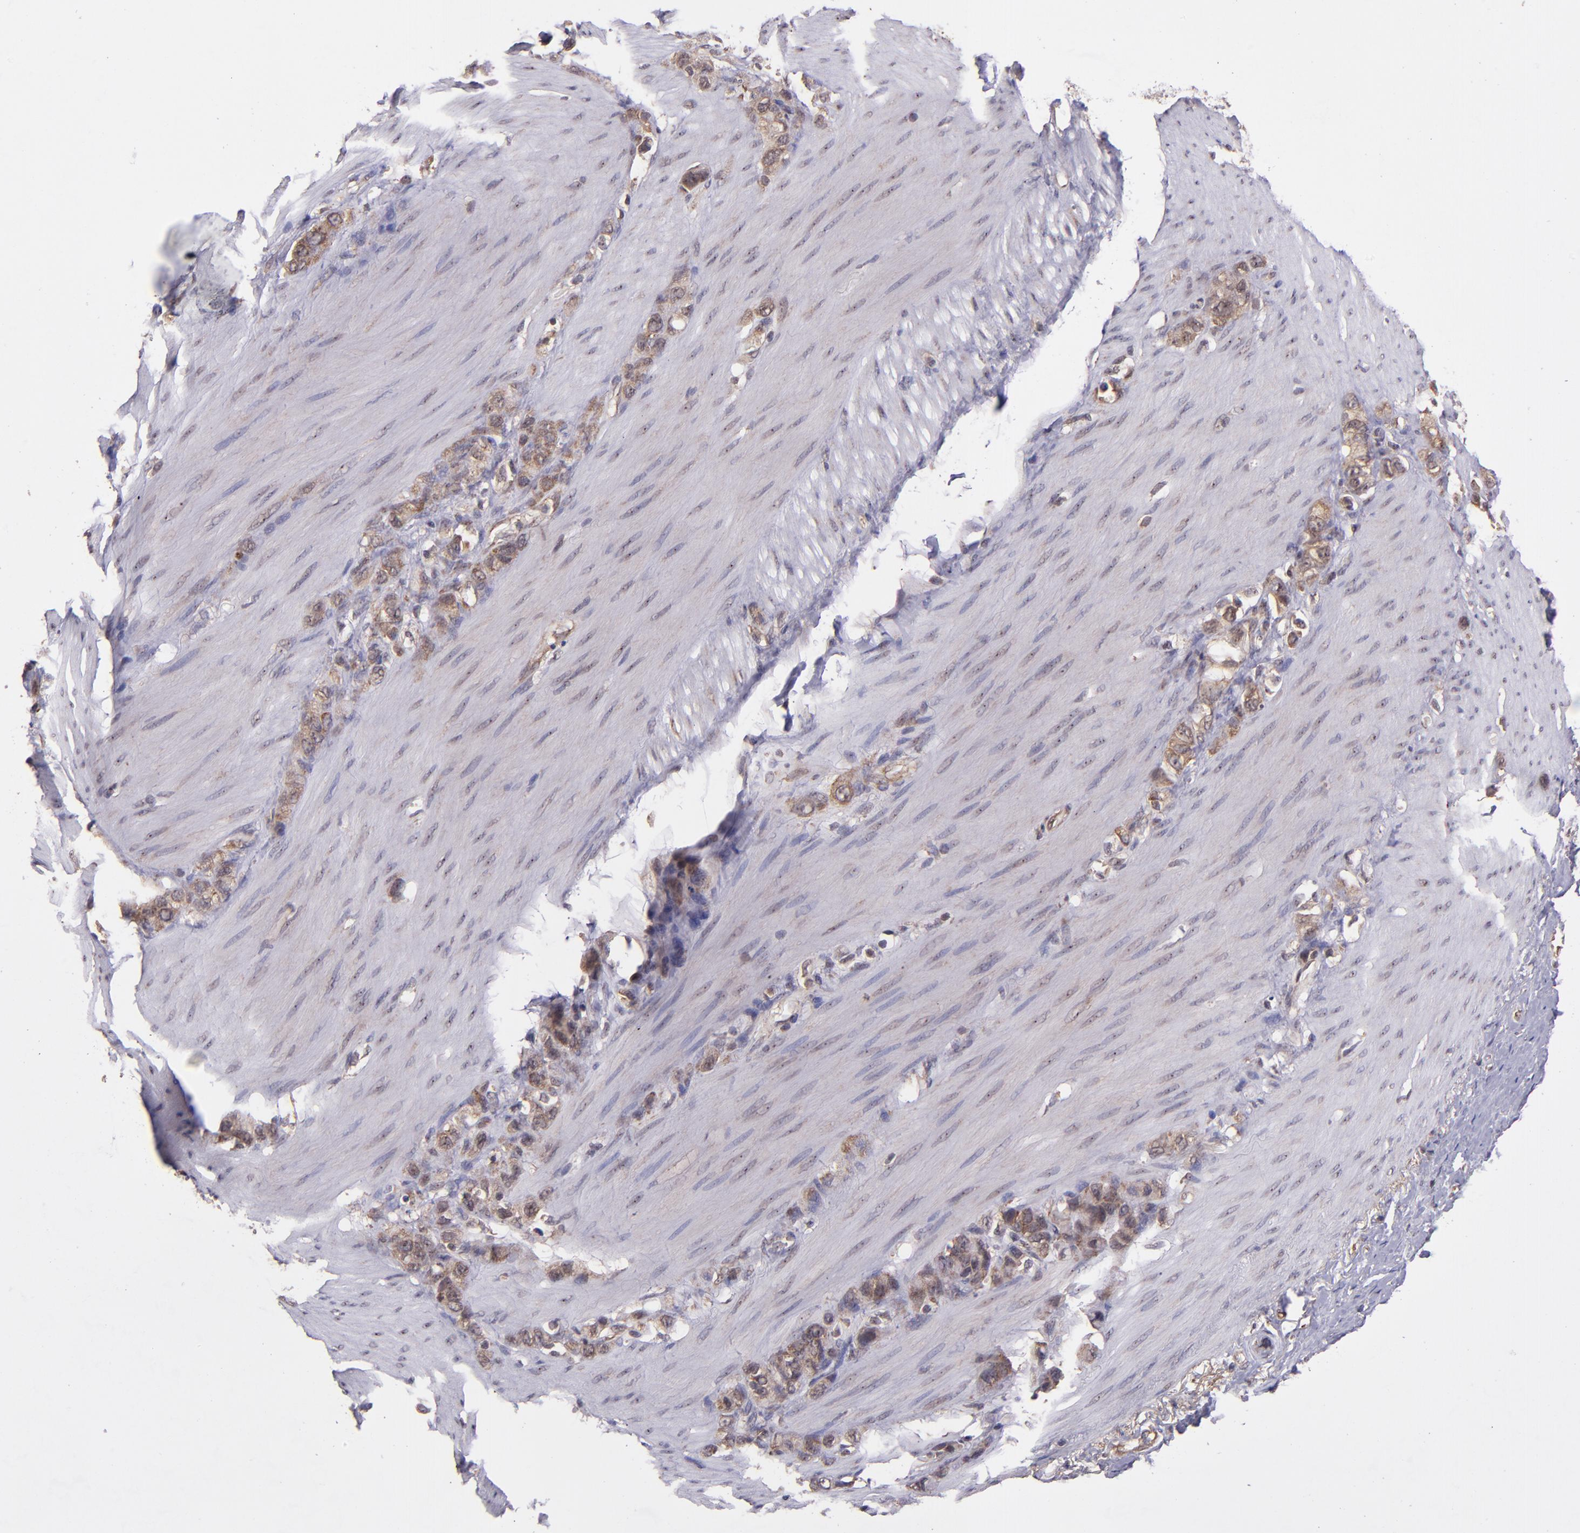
{"staining": {"intensity": "moderate", "quantity": ">75%", "location": "cytoplasmic/membranous"}, "tissue": "stomach cancer", "cell_type": "Tumor cells", "image_type": "cancer", "snomed": [{"axis": "morphology", "description": "Normal tissue, NOS"}, {"axis": "morphology", "description": "Adenocarcinoma, NOS"}, {"axis": "morphology", "description": "Adenocarcinoma, High grade"}, {"axis": "topography", "description": "Stomach, upper"}, {"axis": "topography", "description": "Stomach"}], "caption": "Immunohistochemical staining of human stomach cancer (high-grade adenocarcinoma) exhibits medium levels of moderate cytoplasmic/membranous staining in about >75% of tumor cells.", "gene": "USP51", "patient": {"sex": "female", "age": 65}}